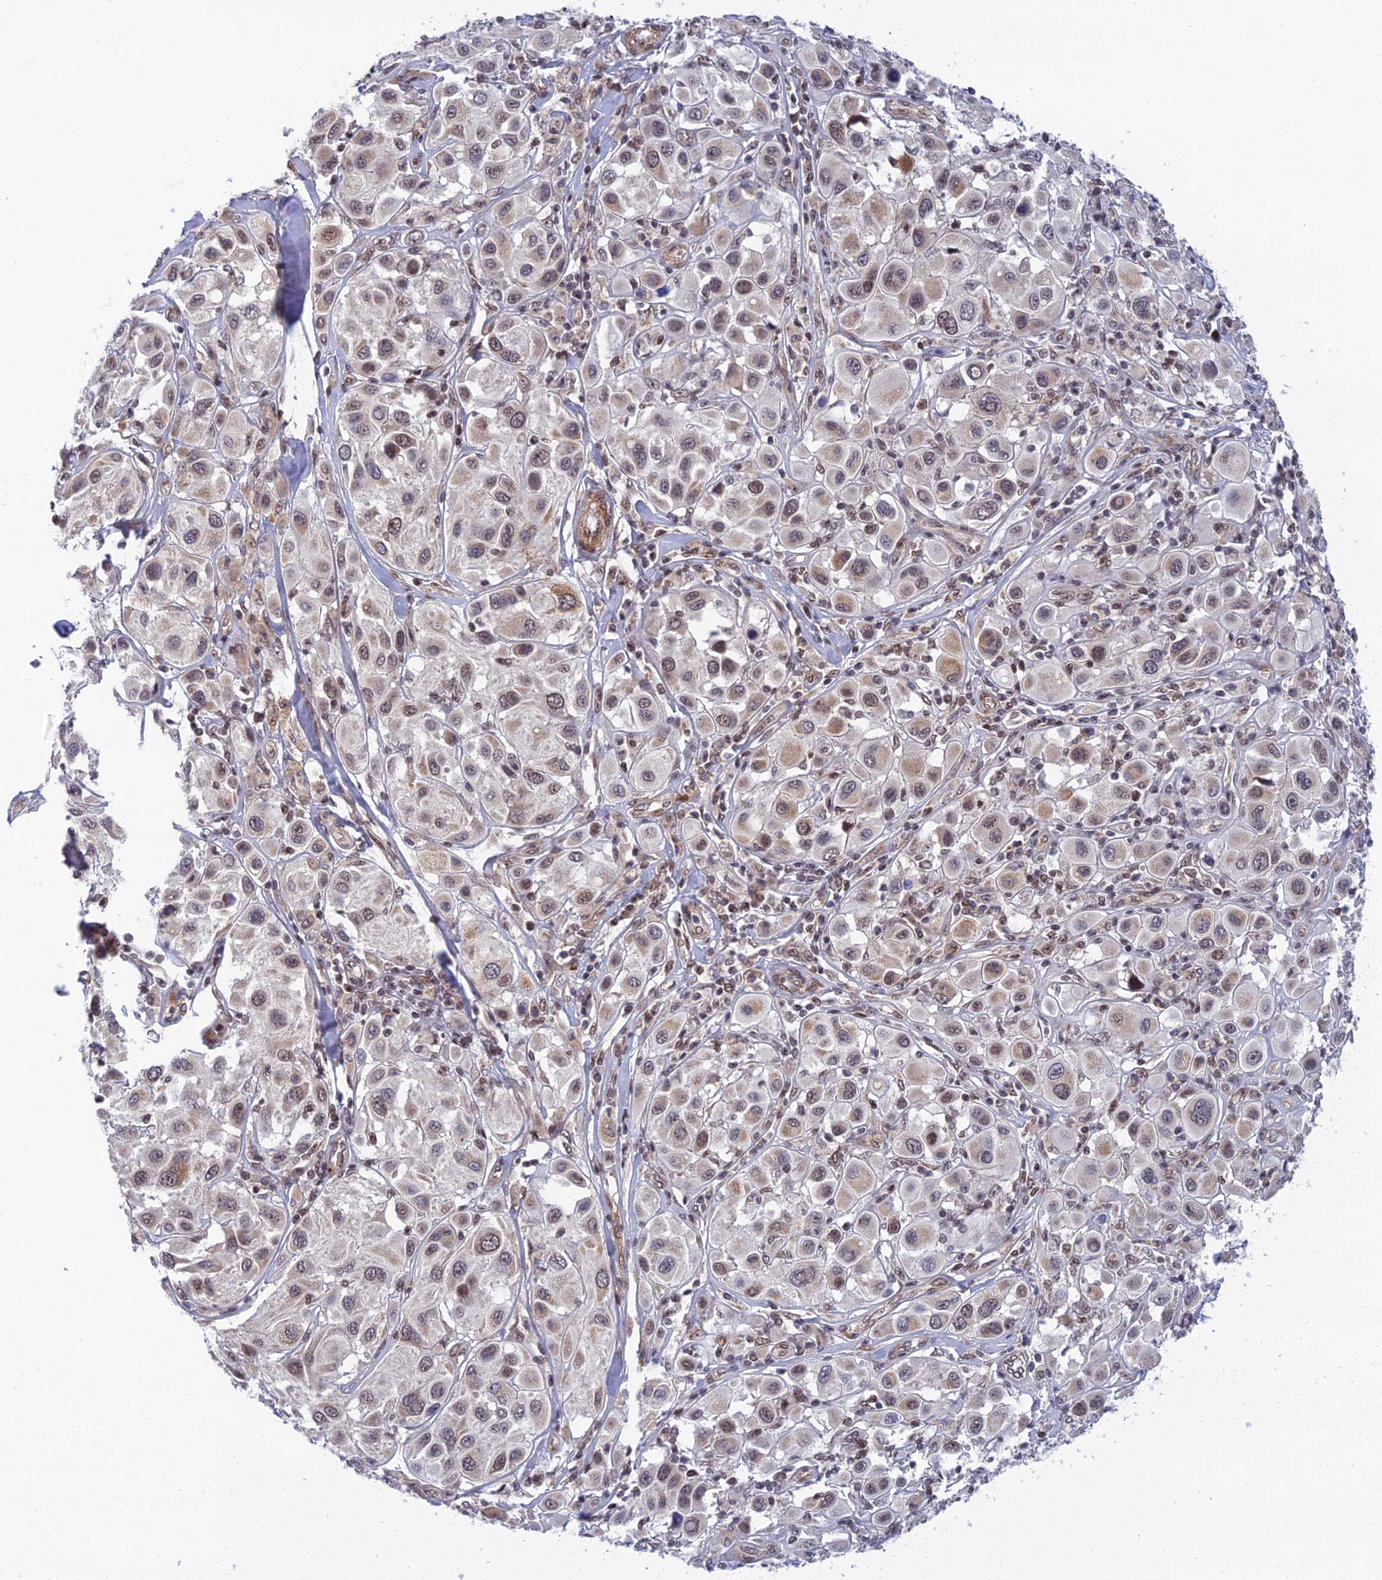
{"staining": {"intensity": "weak", "quantity": ">75%", "location": "nuclear"}, "tissue": "melanoma", "cell_type": "Tumor cells", "image_type": "cancer", "snomed": [{"axis": "morphology", "description": "Malignant melanoma, Metastatic site"}, {"axis": "topography", "description": "Skin"}], "caption": "Immunohistochemistry of human melanoma reveals low levels of weak nuclear expression in approximately >75% of tumor cells. Immunohistochemistry stains the protein in brown and the nuclei are stained blue.", "gene": "REXO1", "patient": {"sex": "male", "age": 41}}